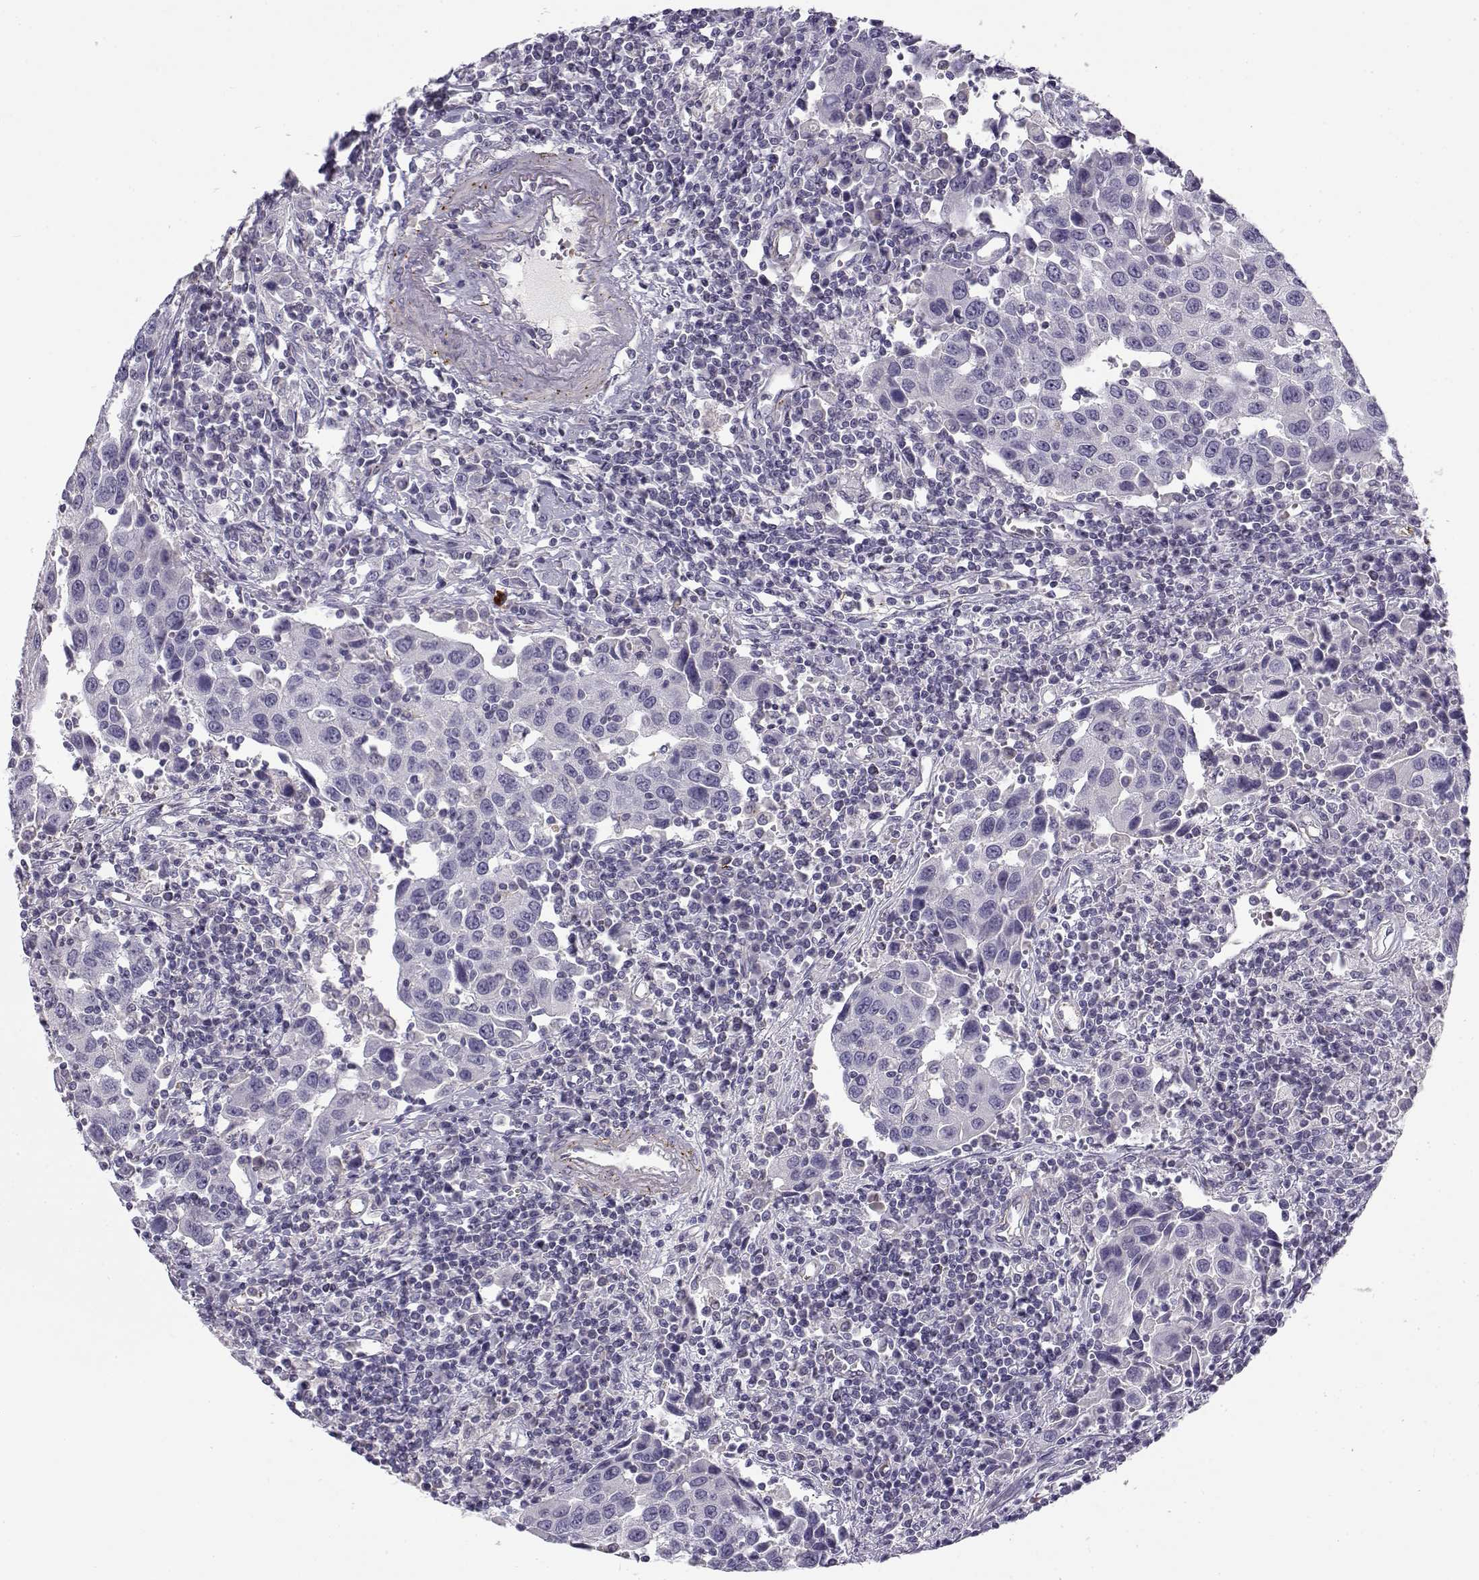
{"staining": {"intensity": "negative", "quantity": "none", "location": "none"}, "tissue": "urothelial cancer", "cell_type": "Tumor cells", "image_type": "cancer", "snomed": [{"axis": "morphology", "description": "Urothelial carcinoma, High grade"}, {"axis": "topography", "description": "Urinary bladder"}], "caption": "Immunohistochemical staining of human urothelial carcinoma (high-grade) displays no significant expression in tumor cells.", "gene": "MYO1A", "patient": {"sex": "female", "age": 85}}